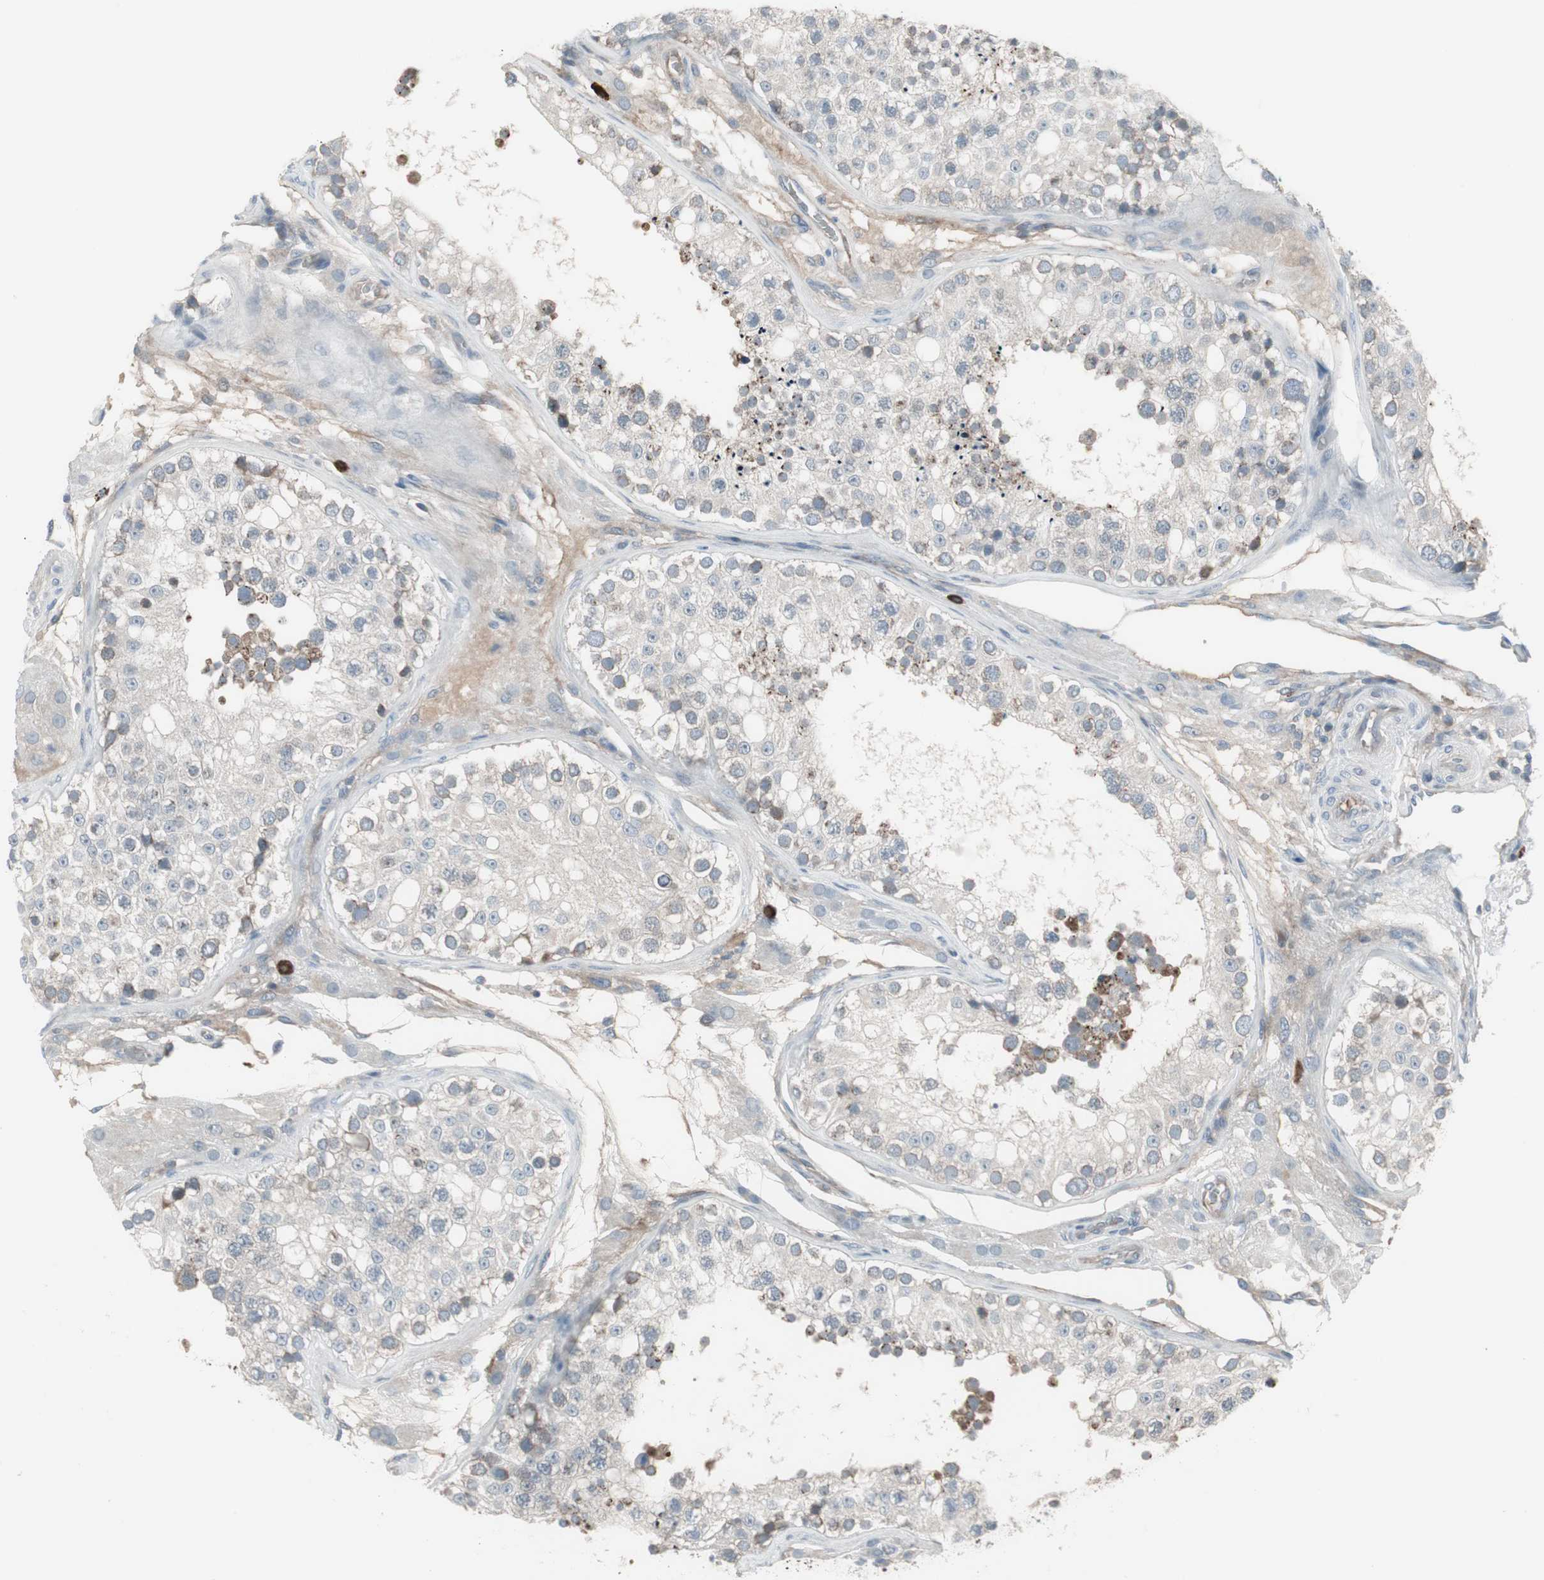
{"staining": {"intensity": "weak", "quantity": "25%-75%", "location": "cytoplasmic/membranous"}, "tissue": "testis", "cell_type": "Cells in seminiferous ducts", "image_type": "normal", "snomed": [{"axis": "morphology", "description": "Normal tissue, NOS"}, {"axis": "topography", "description": "Testis"}], "caption": "This is an image of IHC staining of unremarkable testis, which shows weak positivity in the cytoplasmic/membranous of cells in seminiferous ducts.", "gene": "ZSCAN32", "patient": {"sex": "male", "age": 26}}